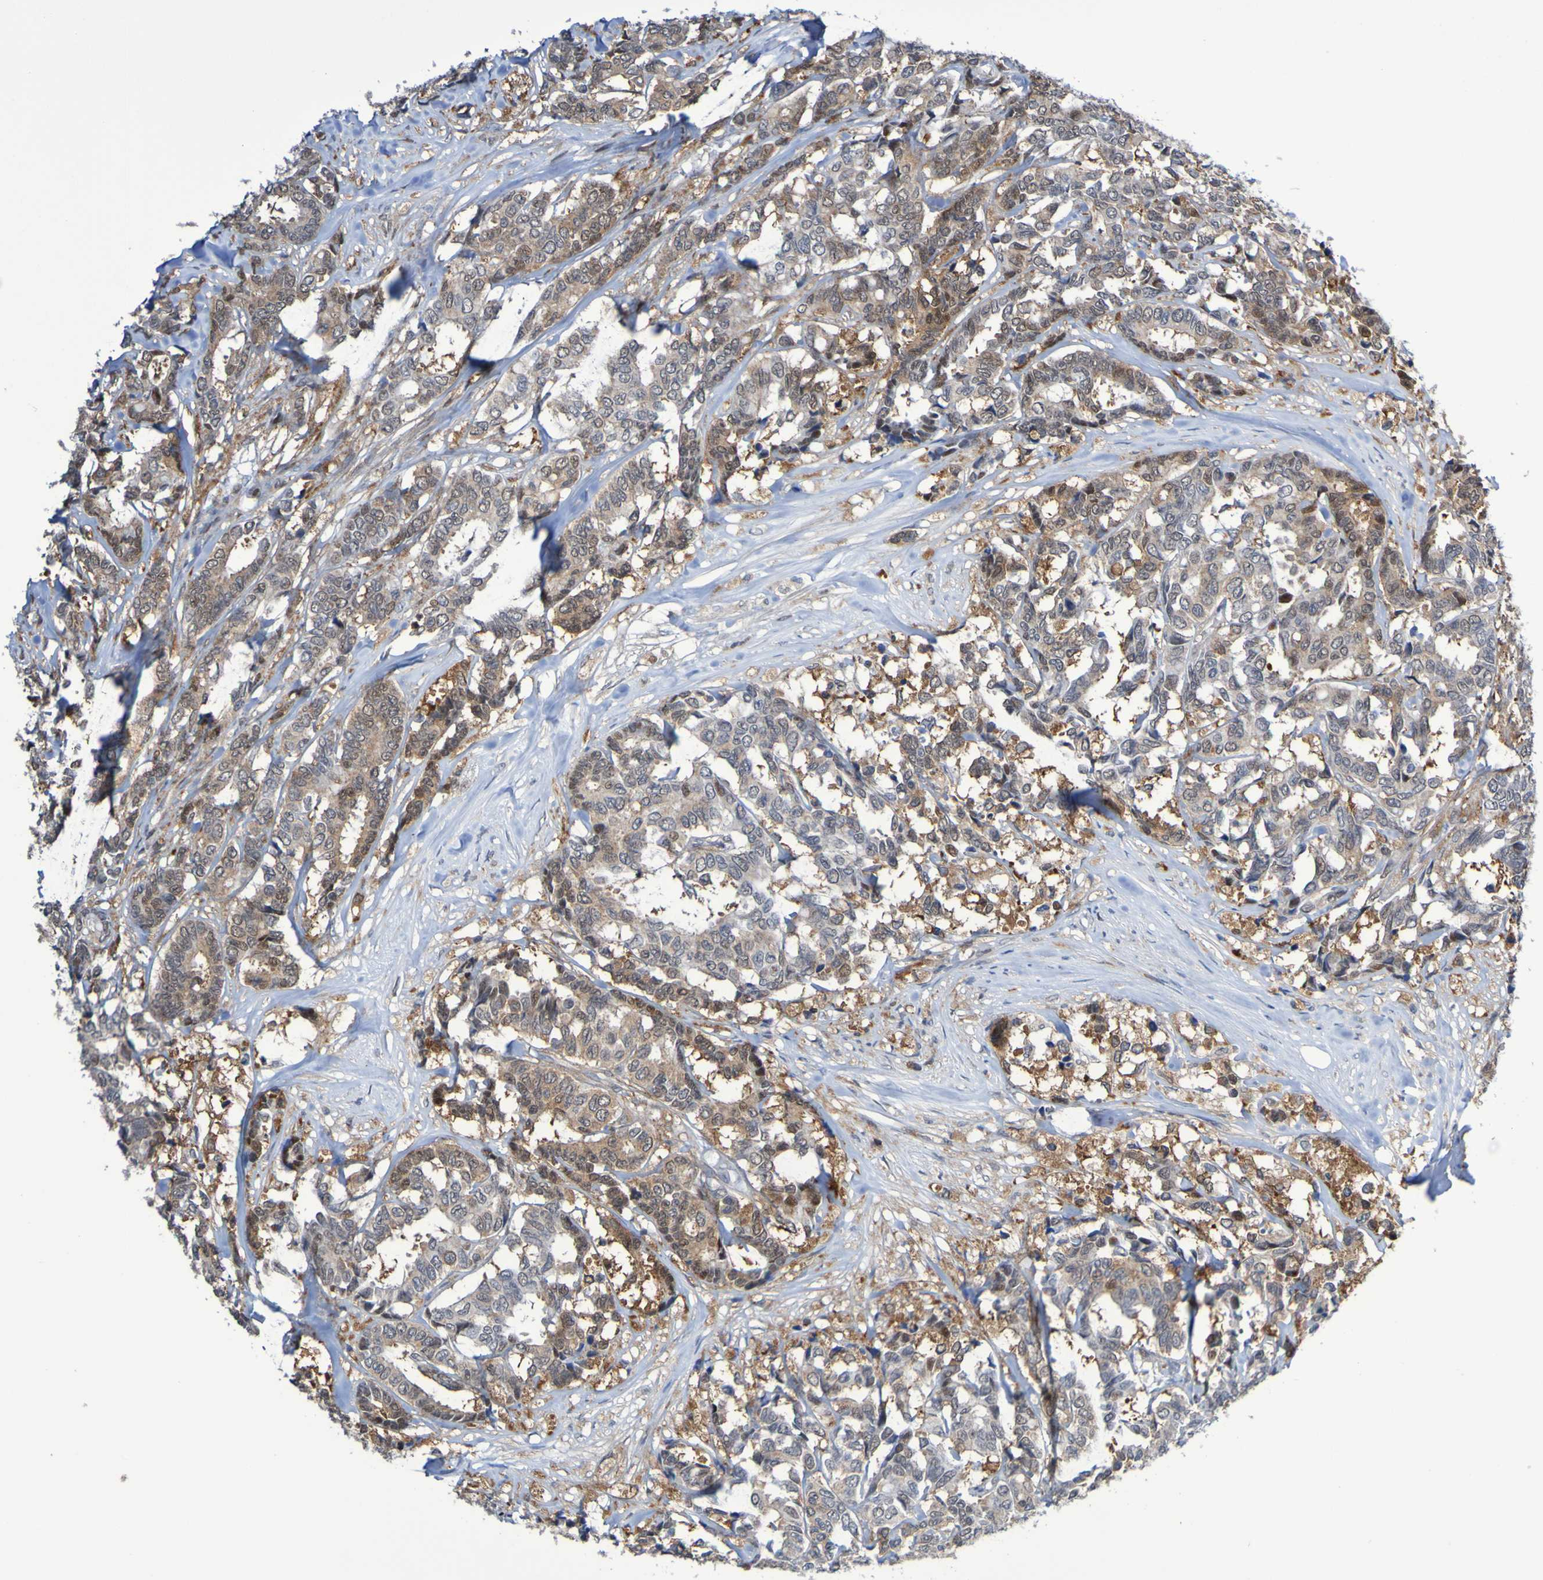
{"staining": {"intensity": "moderate", "quantity": ">75%", "location": "cytoplasmic/membranous"}, "tissue": "breast cancer", "cell_type": "Tumor cells", "image_type": "cancer", "snomed": [{"axis": "morphology", "description": "Duct carcinoma"}, {"axis": "topography", "description": "Breast"}], "caption": "About >75% of tumor cells in intraductal carcinoma (breast) display moderate cytoplasmic/membranous protein positivity as visualized by brown immunohistochemical staining.", "gene": "ATIC", "patient": {"sex": "female", "age": 87}}